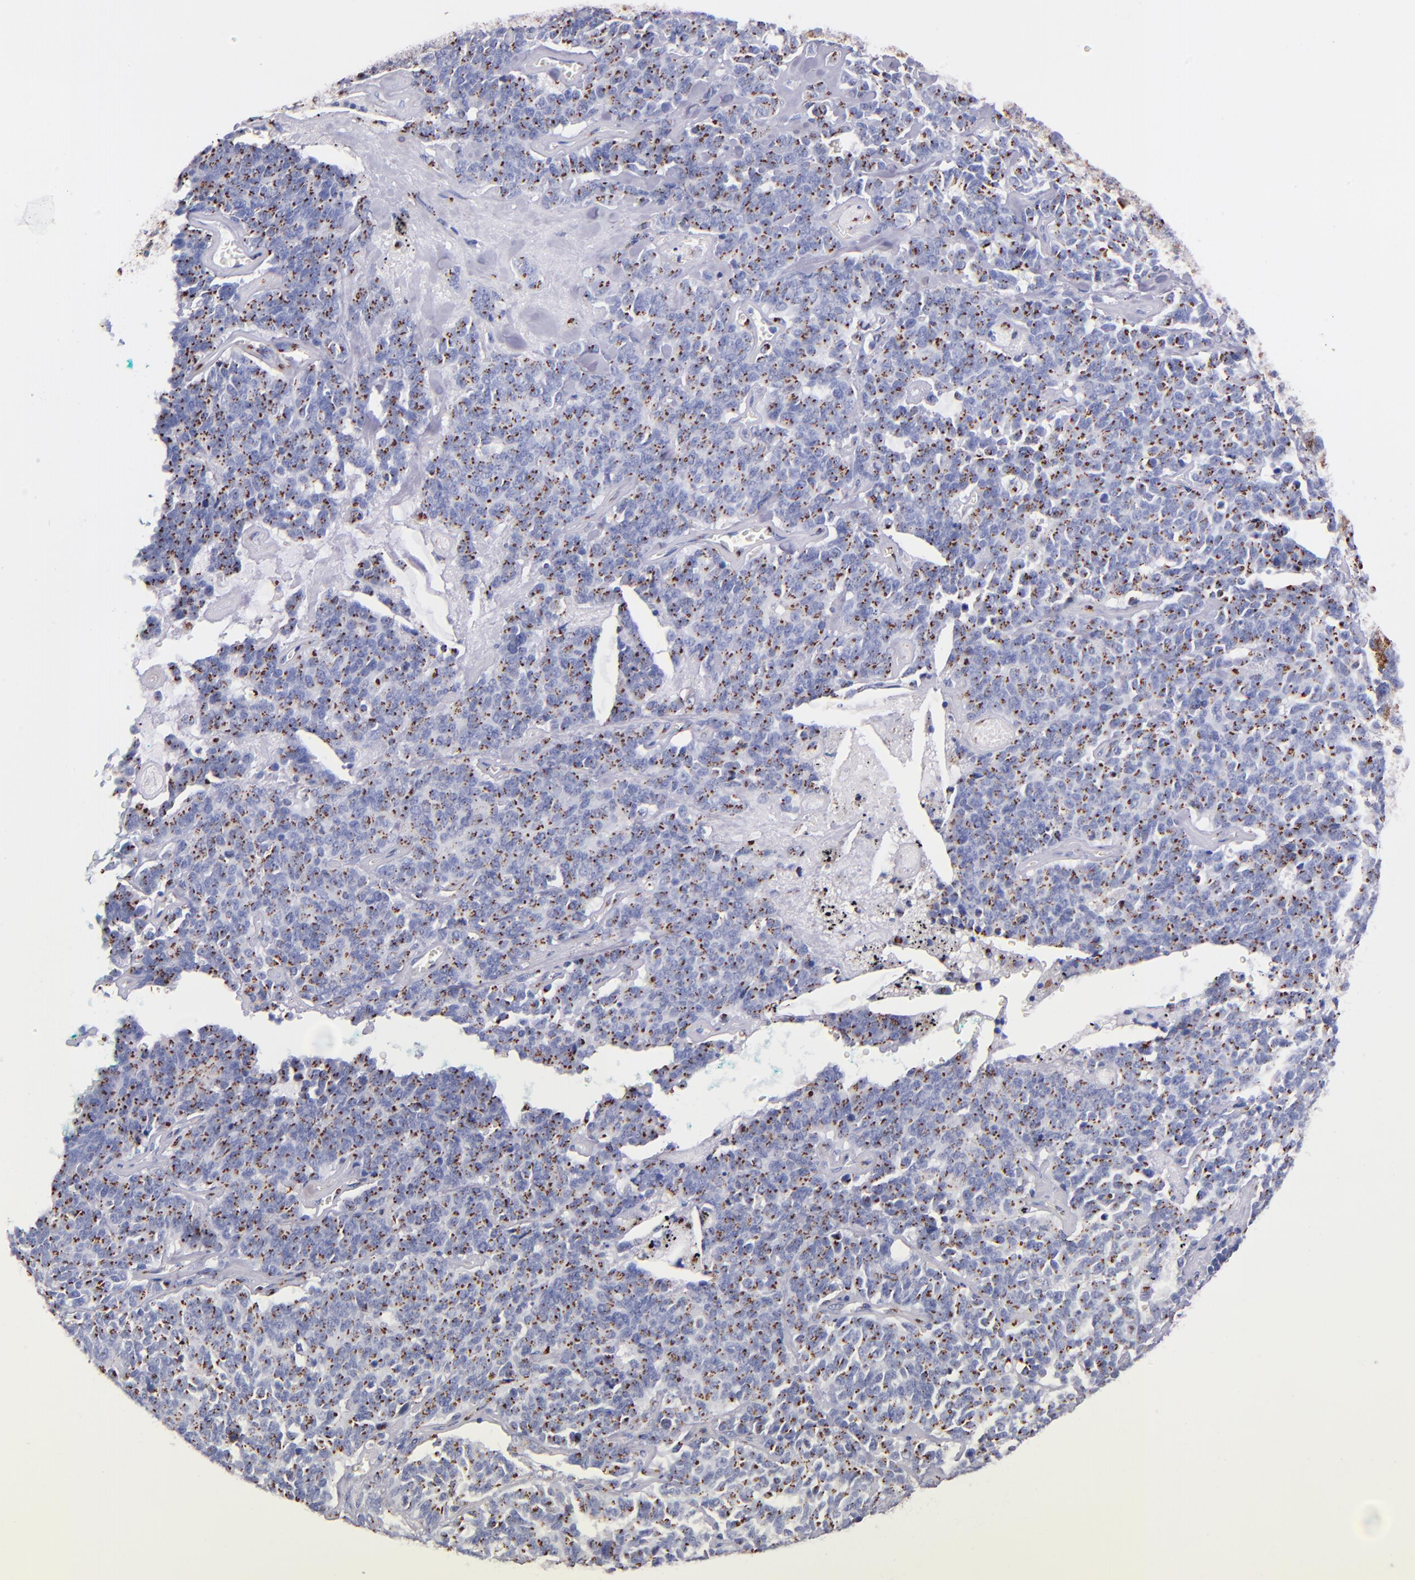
{"staining": {"intensity": "moderate", "quantity": ">75%", "location": "cytoplasmic/membranous"}, "tissue": "lung cancer", "cell_type": "Tumor cells", "image_type": "cancer", "snomed": [{"axis": "morphology", "description": "Neoplasm, malignant, NOS"}, {"axis": "topography", "description": "Lung"}], "caption": "Lung cancer was stained to show a protein in brown. There is medium levels of moderate cytoplasmic/membranous expression in approximately >75% of tumor cells. (DAB (3,3'-diaminobenzidine) IHC, brown staining for protein, blue staining for nuclei).", "gene": "GOLIM4", "patient": {"sex": "female", "age": 58}}